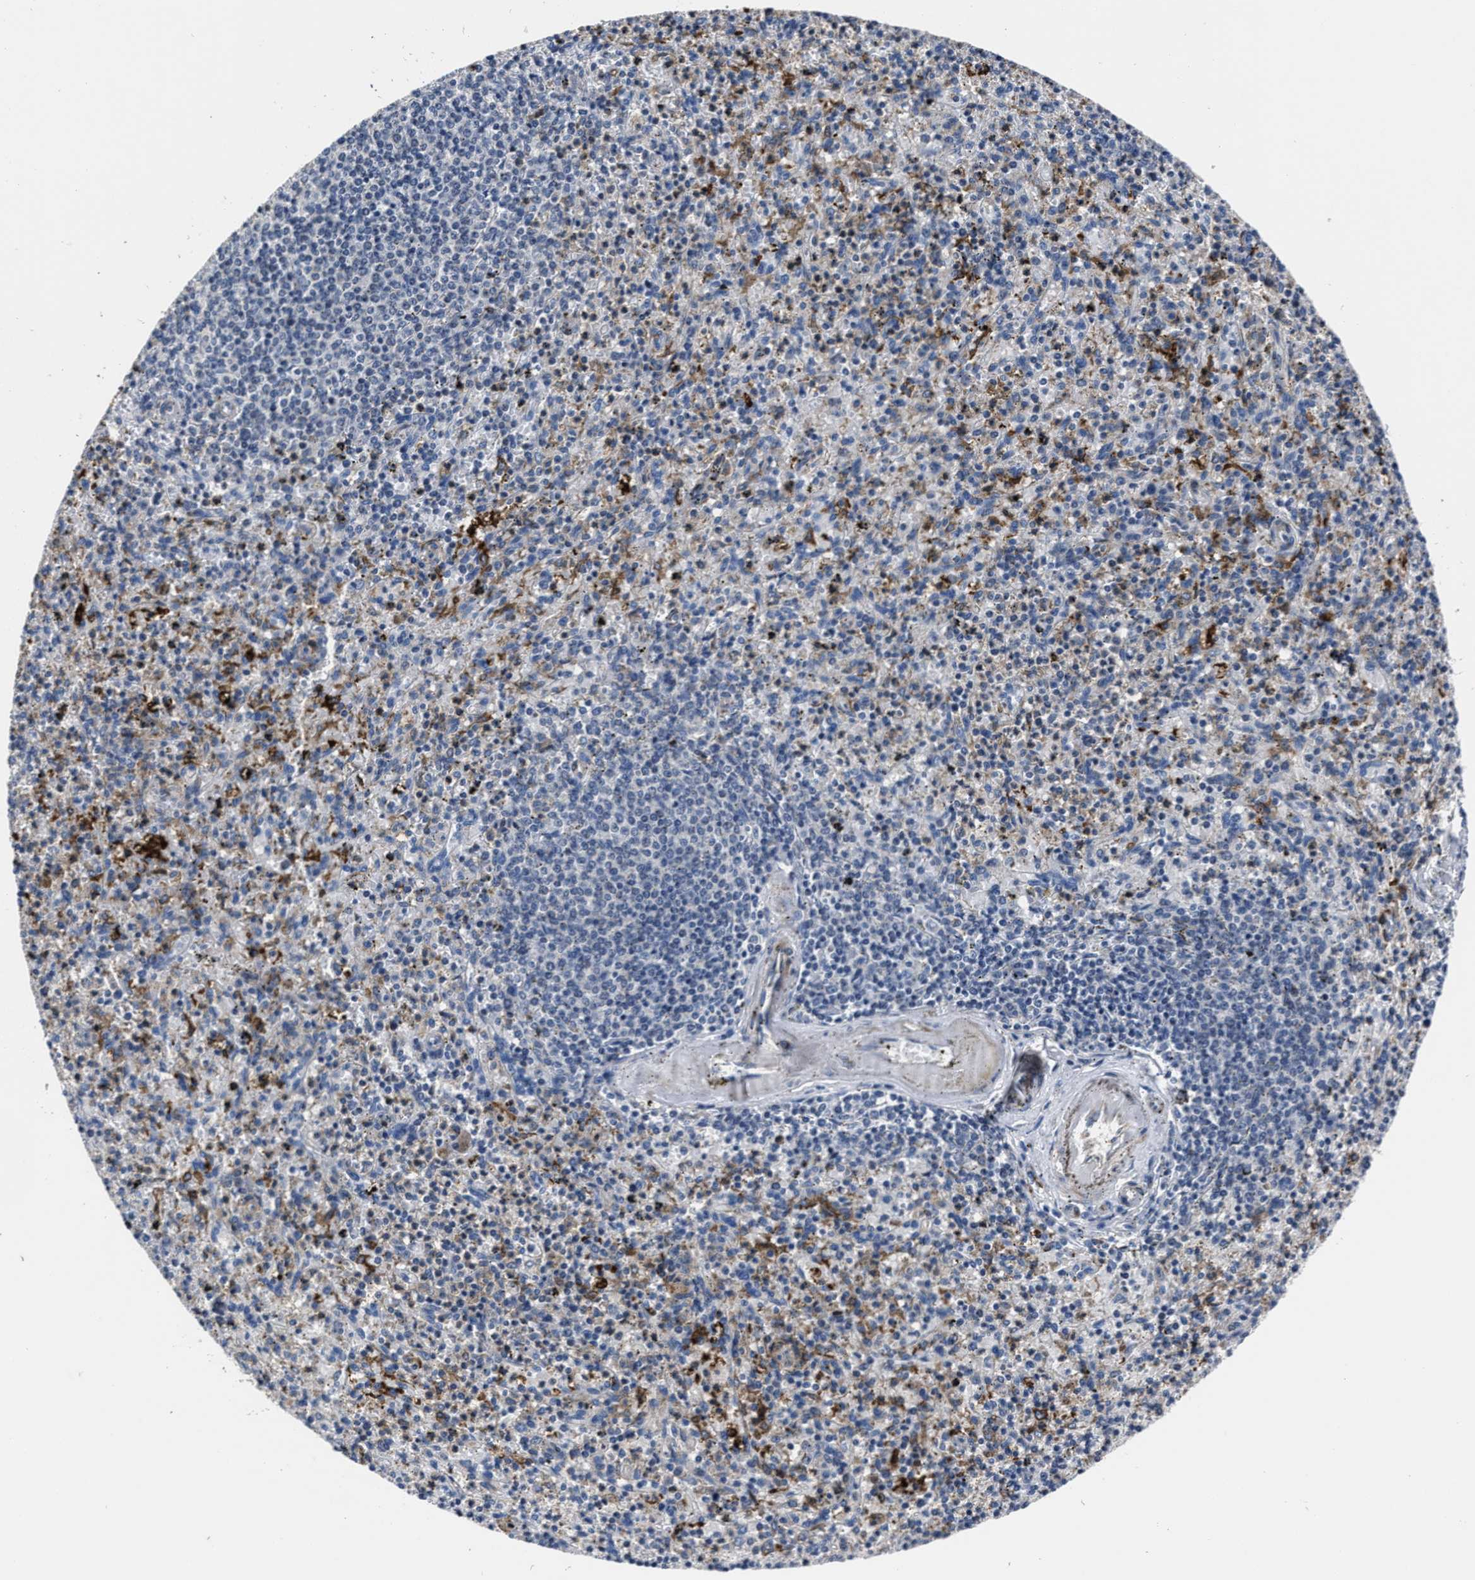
{"staining": {"intensity": "moderate", "quantity": "<25%", "location": "cytoplasmic/membranous"}, "tissue": "spleen", "cell_type": "Cells in red pulp", "image_type": "normal", "snomed": [{"axis": "morphology", "description": "Normal tissue, NOS"}, {"axis": "topography", "description": "Spleen"}], "caption": "An immunohistochemistry (IHC) image of normal tissue is shown. Protein staining in brown labels moderate cytoplasmic/membranous positivity in spleen within cells in red pulp. (DAB IHC with brightfield microscopy, high magnification).", "gene": "RSBN1L", "patient": {"sex": "male", "age": 72}}